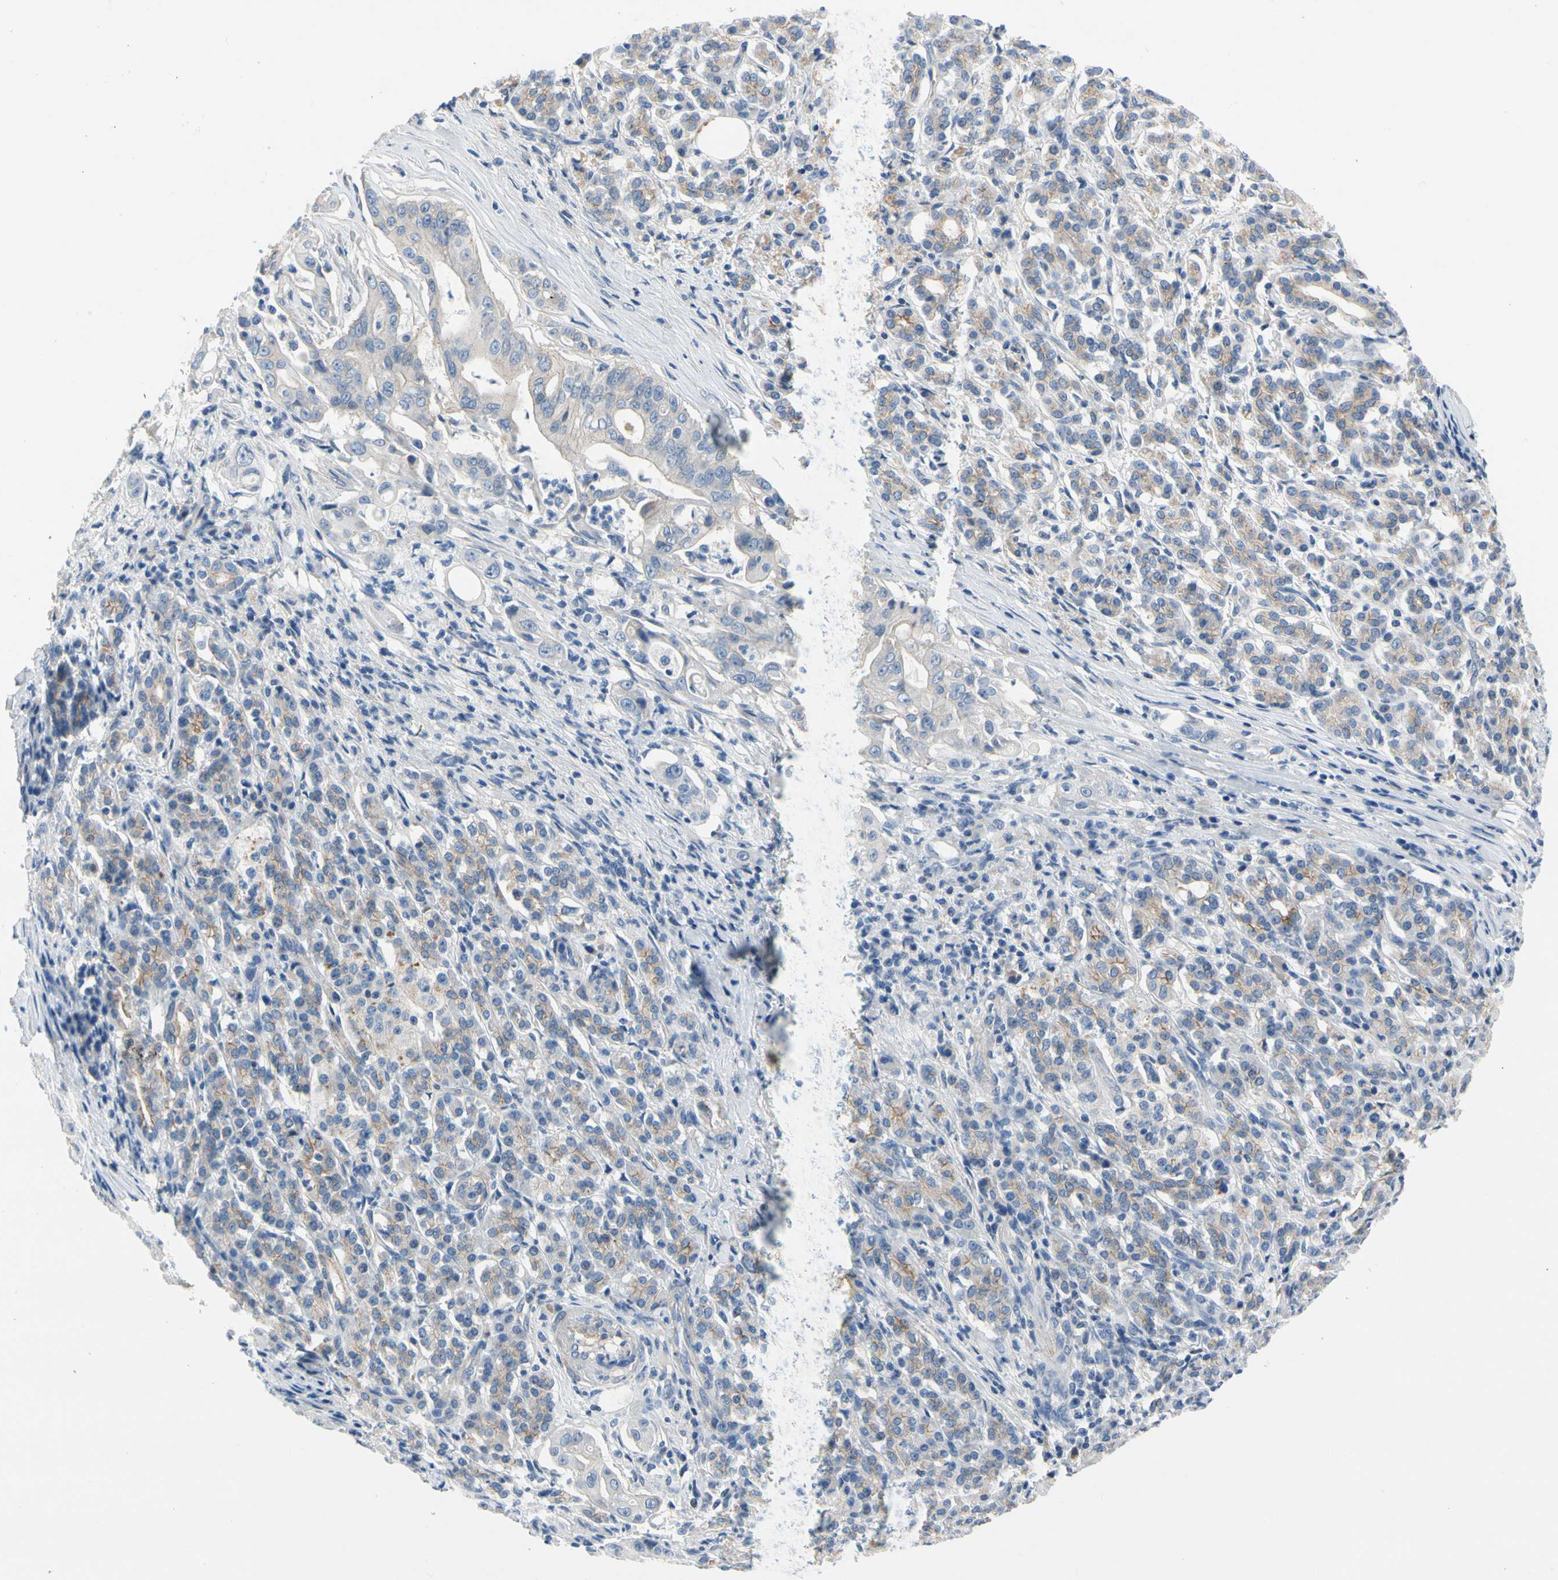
{"staining": {"intensity": "weak", "quantity": "<25%", "location": "cytoplasmic/membranous"}, "tissue": "pancreatic cancer", "cell_type": "Tumor cells", "image_type": "cancer", "snomed": [{"axis": "morphology", "description": "Normal tissue, NOS"}, {"axis": "topography", "description": "Pancreas"}], "caption": "This is an immunohistochemistry (IHC) histopathology image of human pancreatic cancer. There is no staining in tumor cells.", "gene": "CA14", "patient": {"sex": "male", "age": 42}}